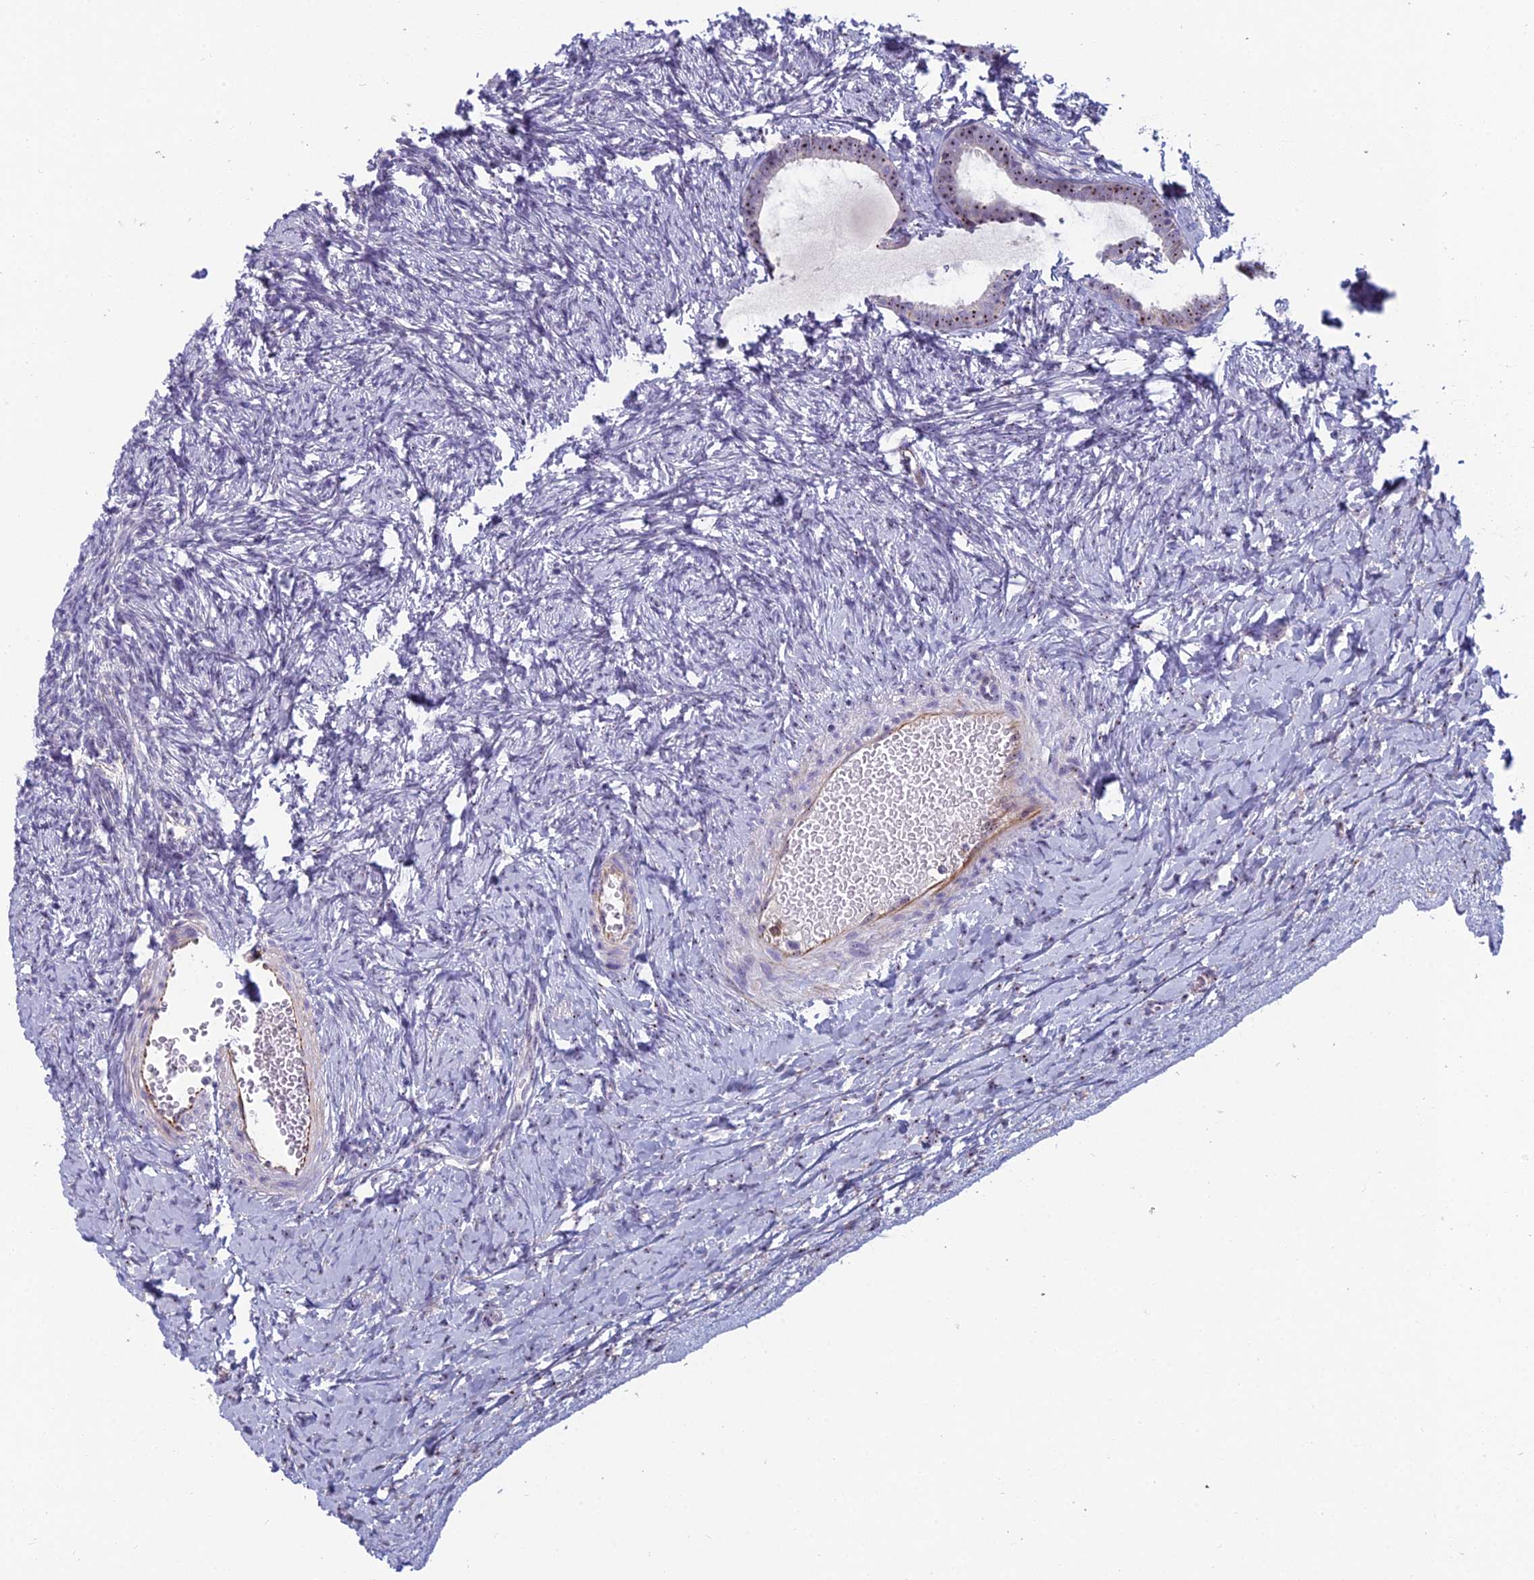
{"staining": {"intensity": "negative", "quantity": "none", "location": "none"}, "tissue": "ovary", "cell_type": "Follicle cells", "image_type": "normal", "snomed": [{"axis": "morphology", "description": "Normal tissue, NOS"}, {"axis": "morphology", "description": "Developmental malformation"}, {"axis": "topography", "description": "Ovary"}], "caption": "This is an immunohistochemistry (IHC) histopathology image of benign ovary. There is no staining in follicle cells.", "gene": "NOC2L", "patient": {"sex": "female", "age": 39}}